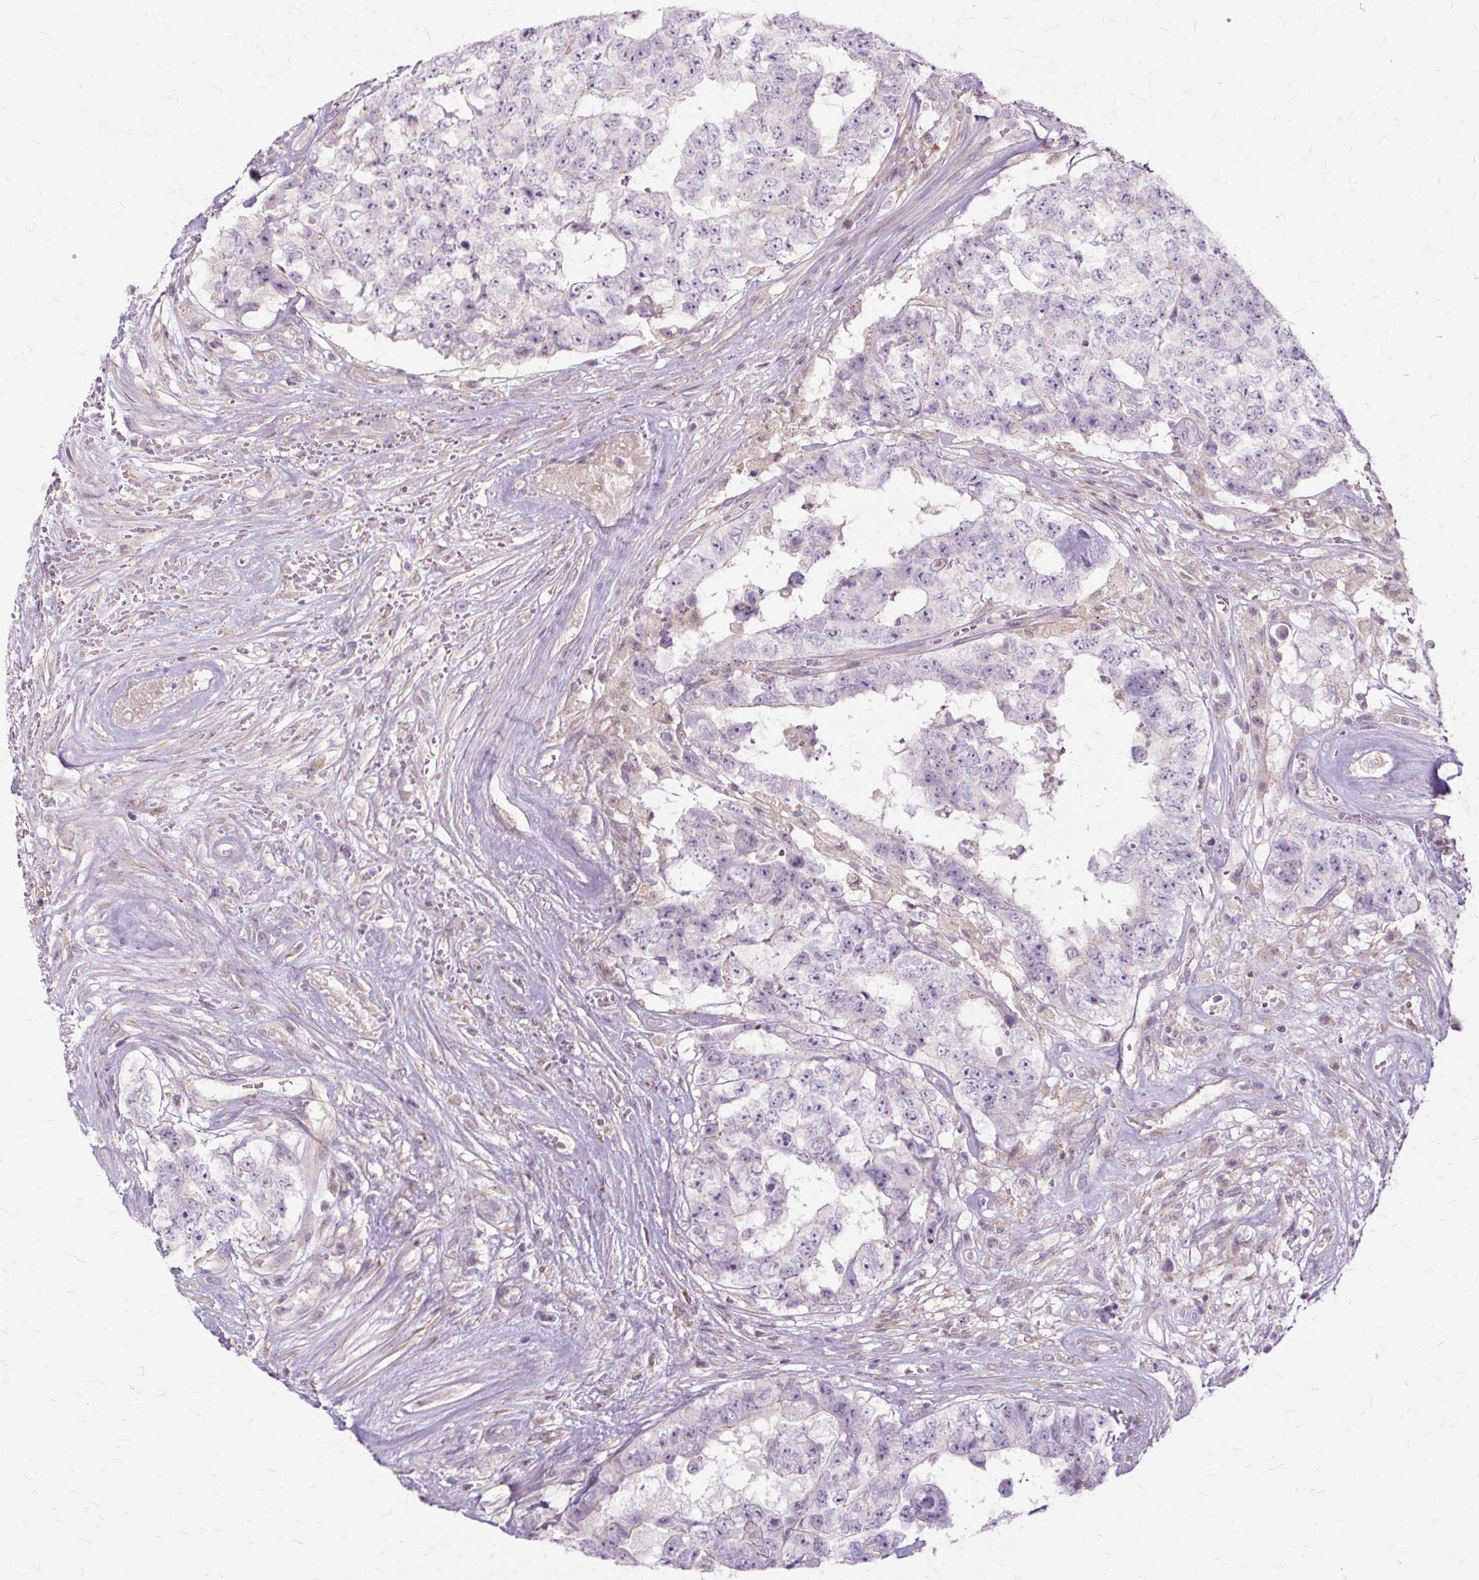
{"staining": {"intensity": "negative", "quantity": "none", "location": "none"}, "tissue": "testis cancer", "cell_type": "Tumor cells", "image_type": "cancer", "snomed": [{"axis": "morphology", "description": "Normal tissue, NOS"}, {"axis": "morphology", "description": "Carcinoma, Embryonal, NOS"}, {"axis": "topography", "description": "Testis"}, {"axis": "topography", "description": "Epididymis"}], "caption": "Embryonal carcinoma (testis) was stained to show a protein in brown. There is no significant positivity in tumor cells. (Stains: DAB (3,3'-diaminobenzidine) immunohistochemistry (IHC) with hematoxylin counter stain, Microscopy: brightfield microscopy at high magnification).", "gene": "TSPAN8", "patient": {"sex": "male", "age": 25}}